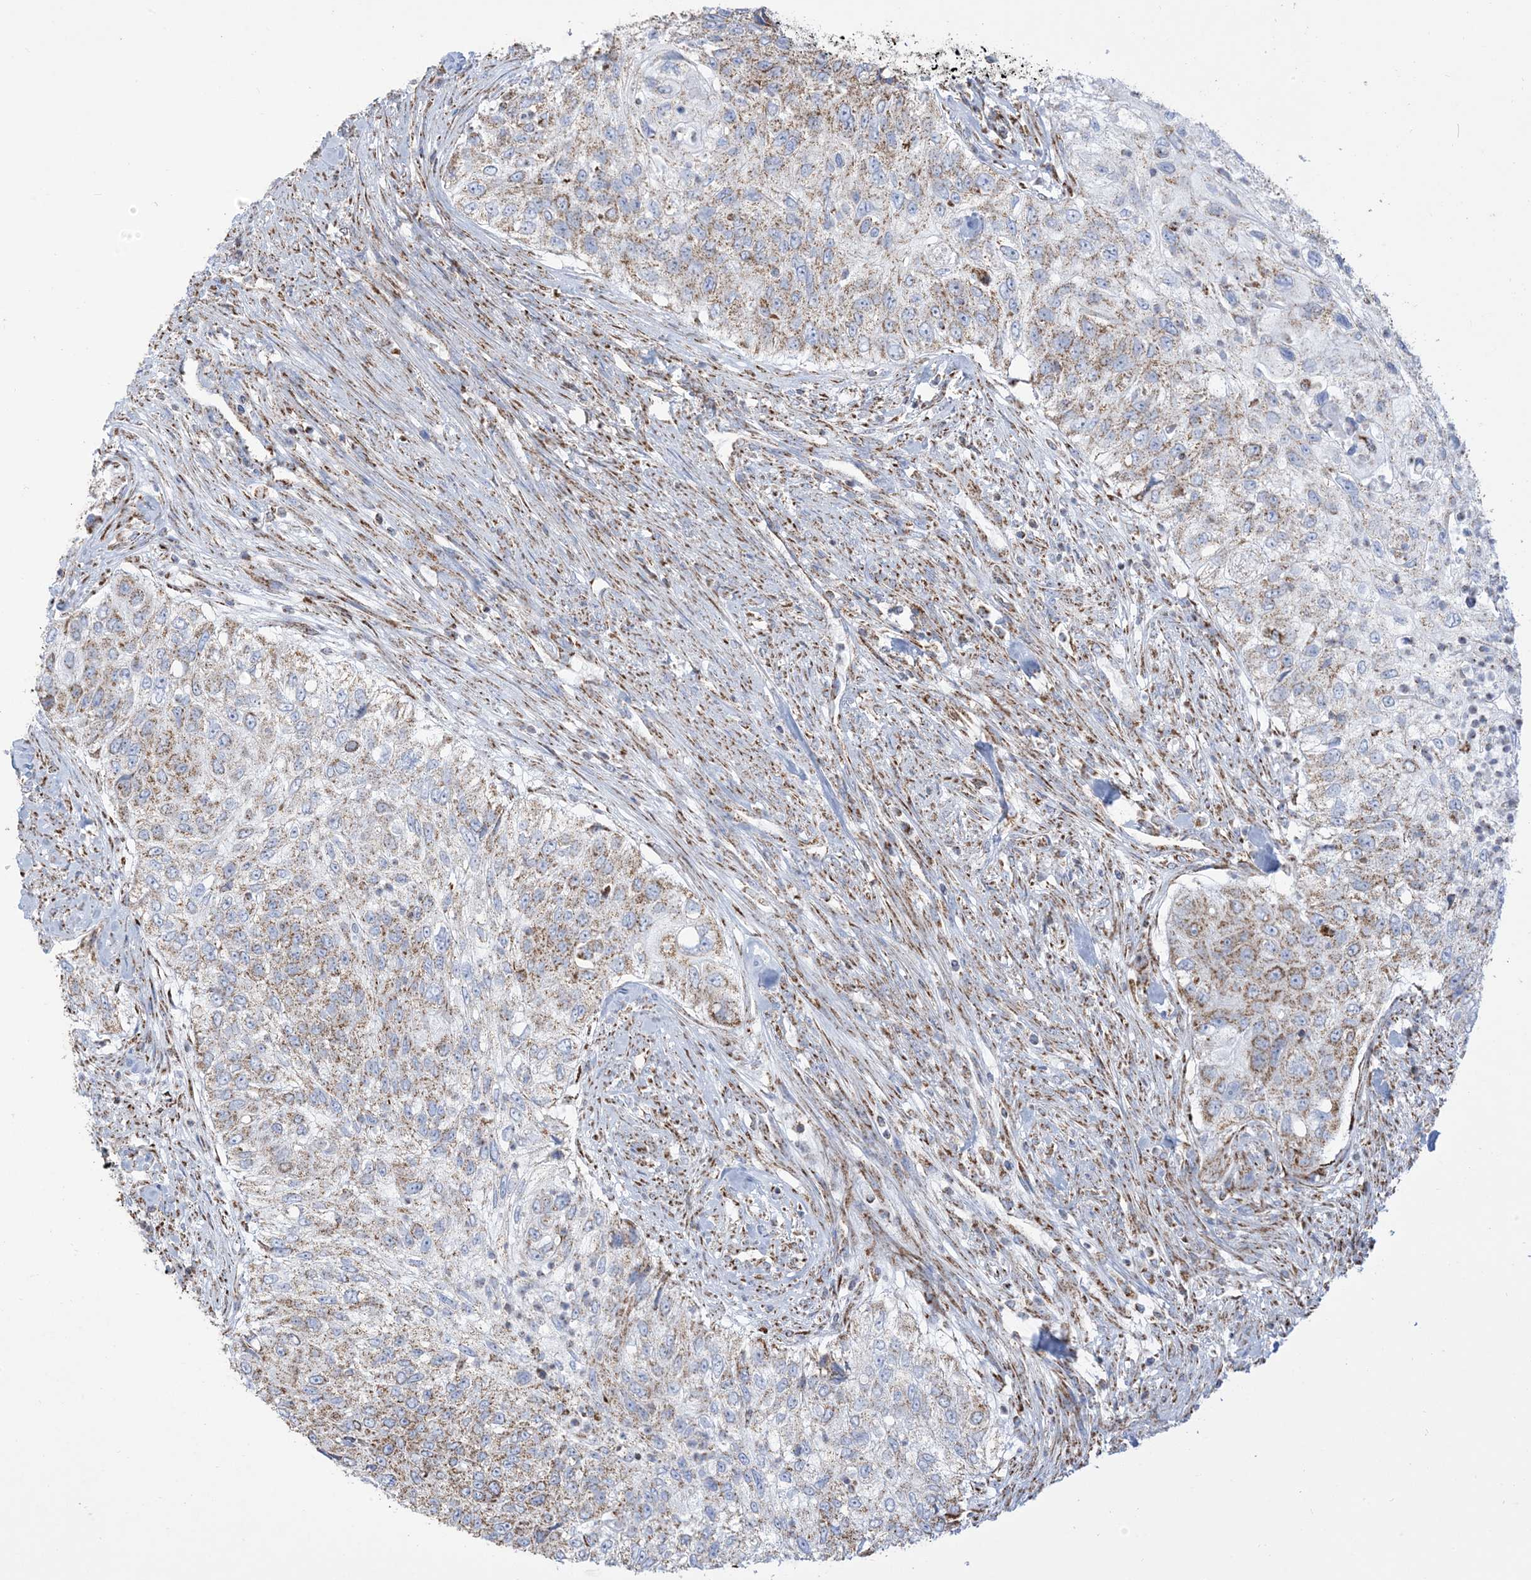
{"staining": {"intensity": "weak", "quantity": ">75%", "location": "cytoplasmic/membranous"}, "tissue": "urothelial cancer", "cell_type": "Tumor cells", "image_type": "cancer", "snomed": [{"axis": "morphology", "description": "Urothelial carcinoma, High grade"}, {"axis": "topography", "description": "Urinary bladder"}], "caption": "Tumor cells demonstrate low levels of weak cytoplasmic/membranous staining in approximately >75% of cells in urothelial carcinoma (high-grade).", "gene": "SAMM50", "patient": {"sex": "female", "age": 60}}